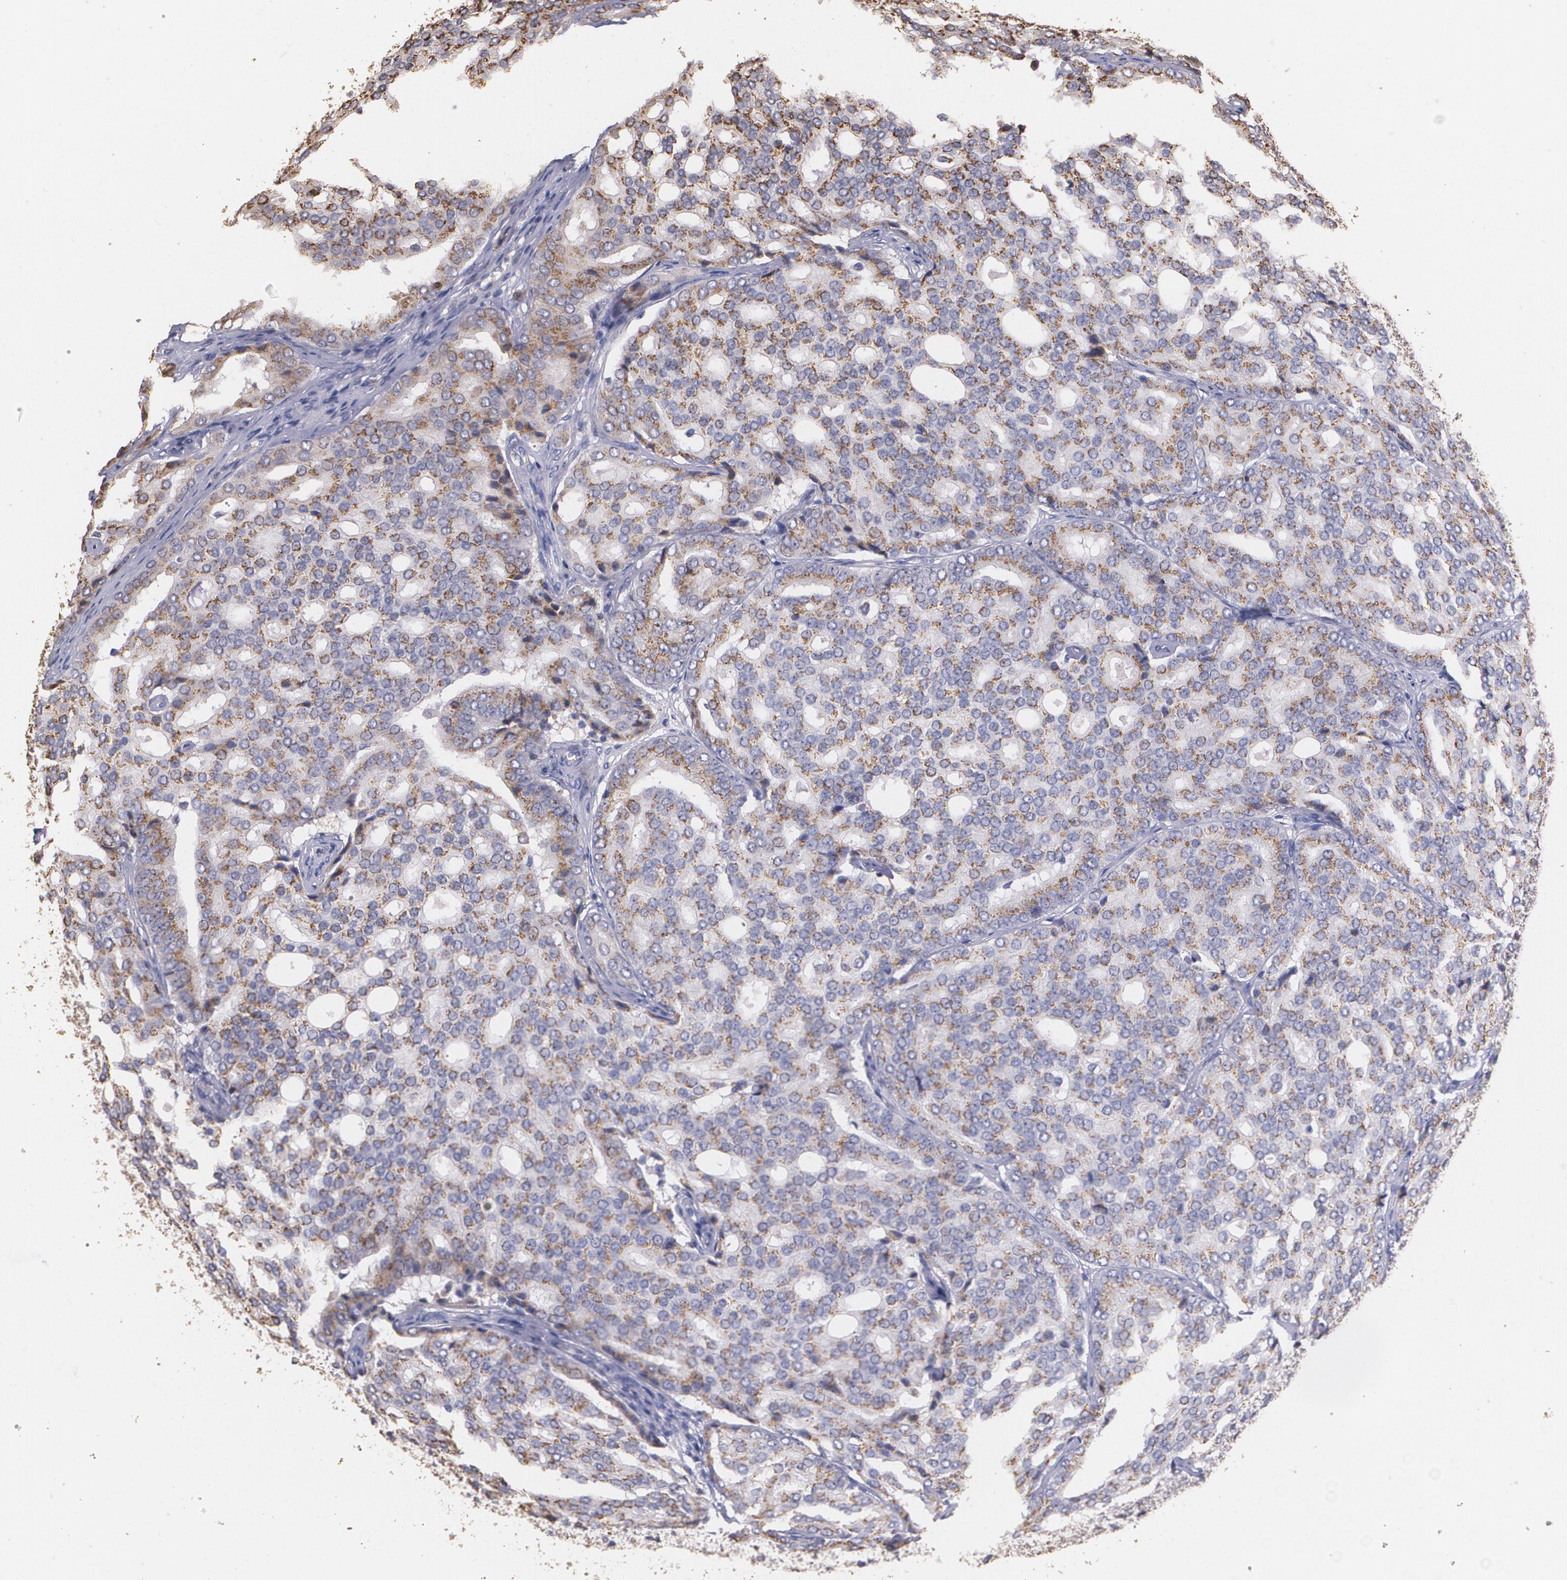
{"staining": {"intensity": "moderate", "quantity": ">75%", "location": "cytoplasmic/membranous"}, "tissue": "prostate cancer", "cell_type": "Tumor cells", "image_type": "cancer", "snomed": [{"axis": "morphology", "description": "Adenocarcinoma, High grade"}, {"axis": "topography", "description": "Prostate"}], "caption": "An IHC histopathology image of neoplastic tissue is shown. Protein staining in brown highlights moderate cytoplasmic/membranous positivity in prostate cancer within tumor cells.", "gene": "ATF3", "patient": {"sex": "male", "age": 64}}